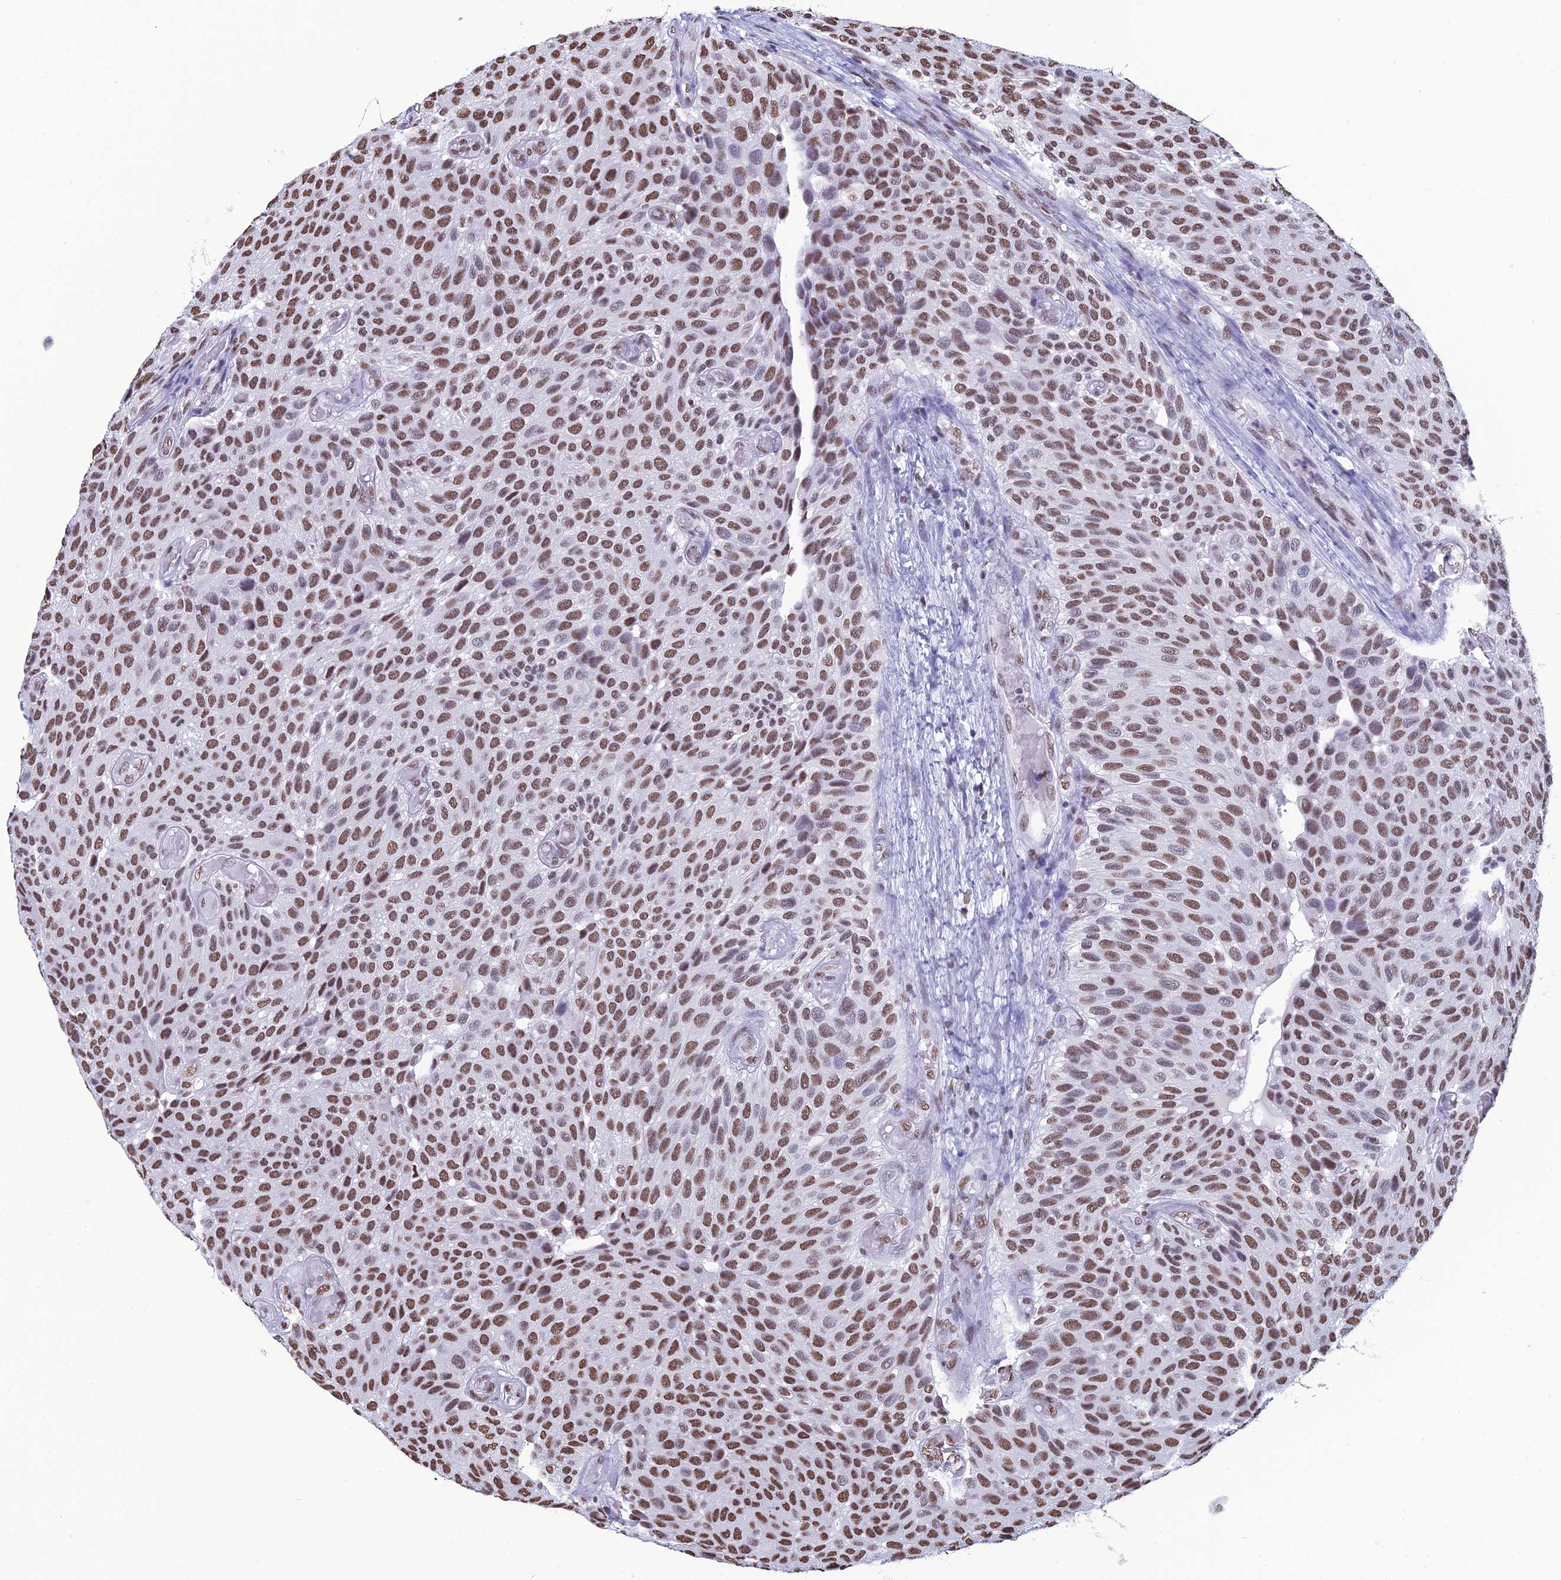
{"staining": {"intensity": "moderate", "quantity": ">75%", "location": "nuclear"}, "tissue": "urothelial cancer", "cell_type": "Tumor cells", "image_type": "cancer", "snomed": [{"axis": "morphology", "description": "Urothelial carcinoma, Low grade"}, {"axis": "topography", "description": "Urinary bladder"}], "caption": "Low-grade urothelial carcinoma stained with a protein marker shows moderate staining in tumor cells.", "gene": "PRAMEF12", "patient": {"sex": "male", "age": 89}}